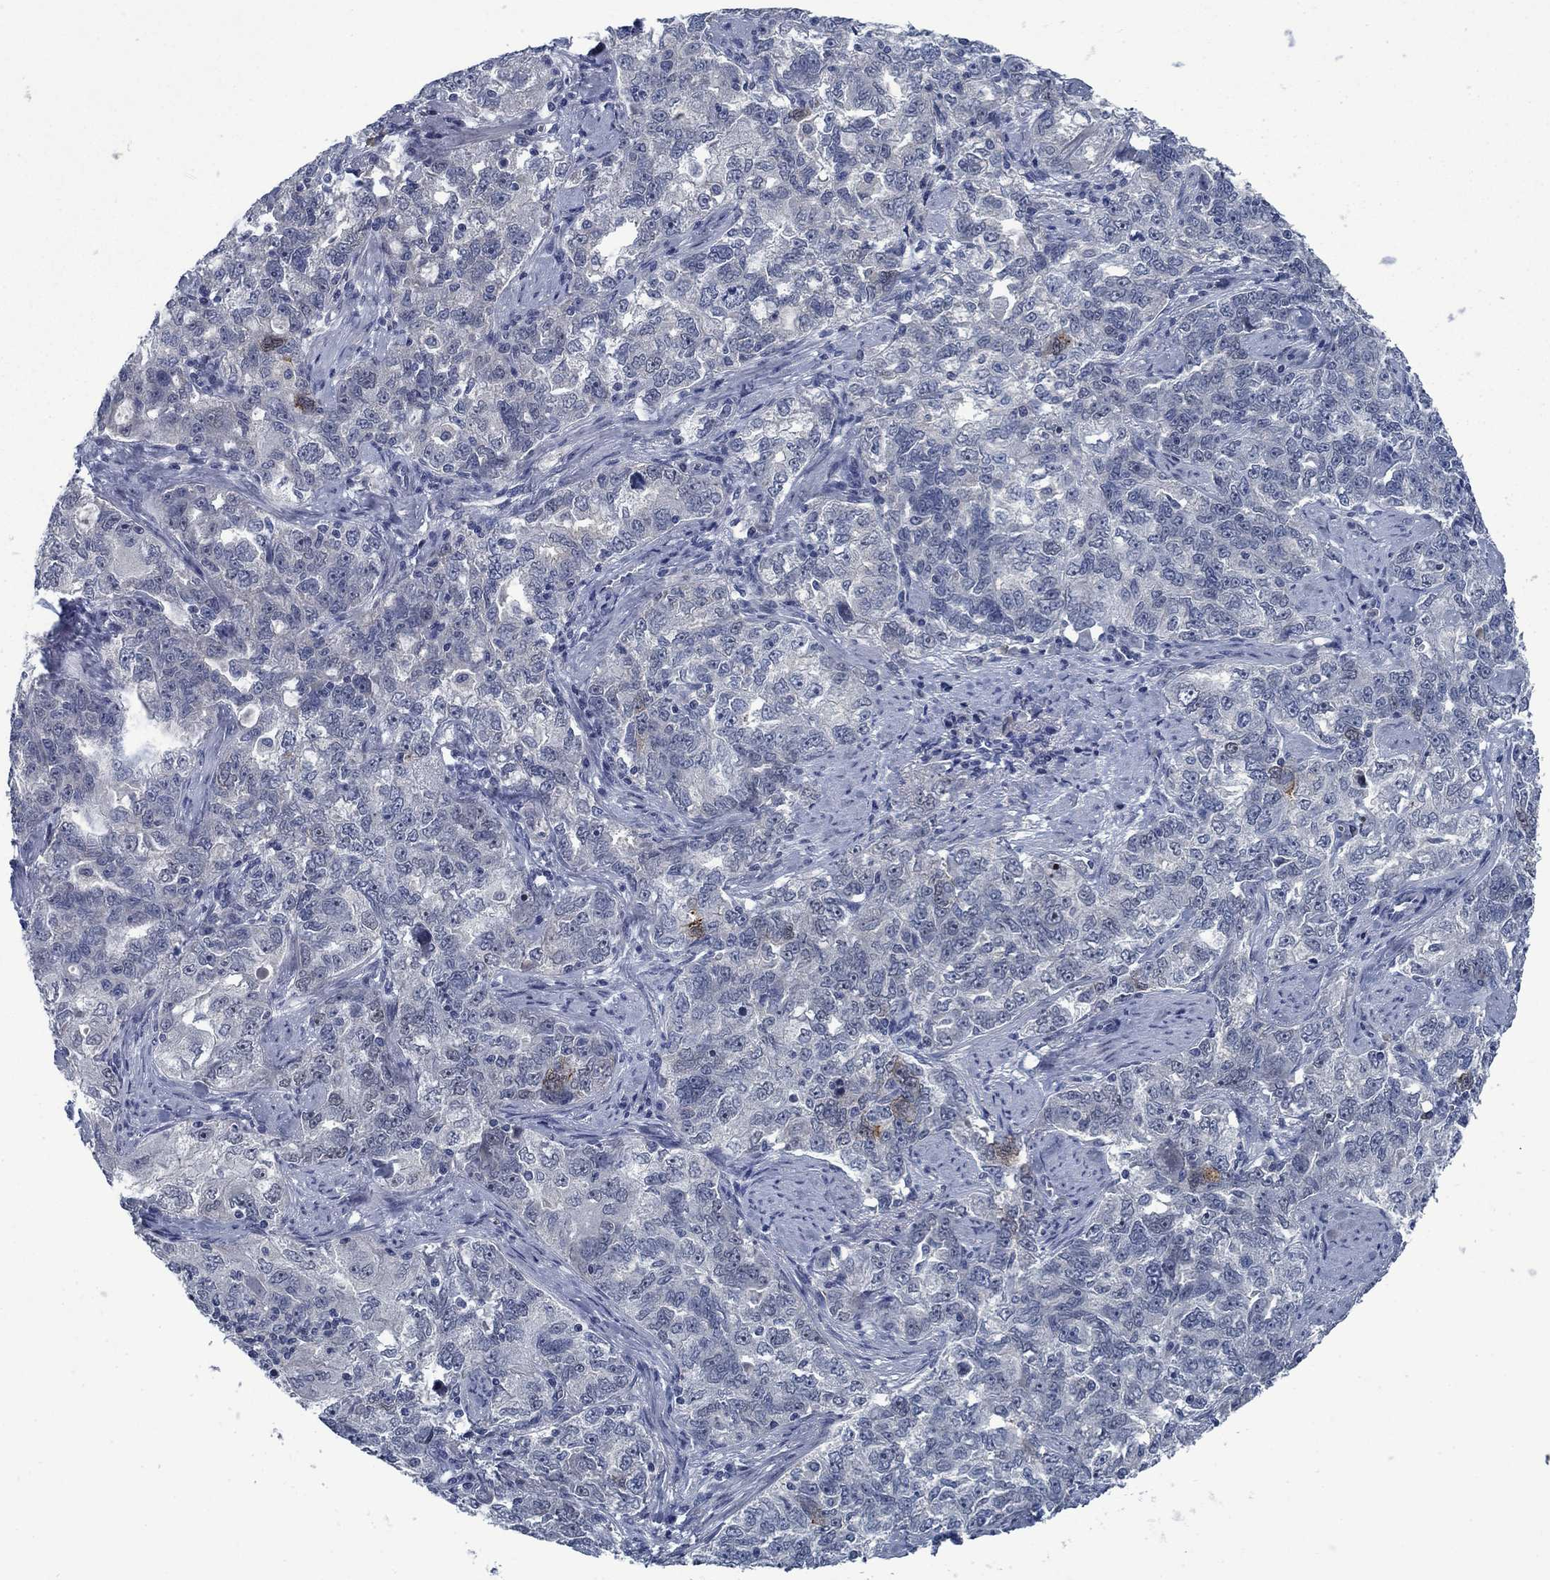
{"staining": {"intensity": "negative", "quantity": "none", "location": "none"}, "tissue": "ovarian cancer", "cell_type": "Tumor cells", "image_type": "cancer", "snomed": [{"axis": "morphology", "description": "Cystadenocarcinoma, serous, NOS"}, {"axis": "topography", "description": "Ovary"}], "caption": "Immunohistochemical staining of human serous cystadenocarcinoma (ovarian) displays no significant expression in tumor cells.", "gene": "PNMA8A", "patient": {"sex": "female", "age": 51}}